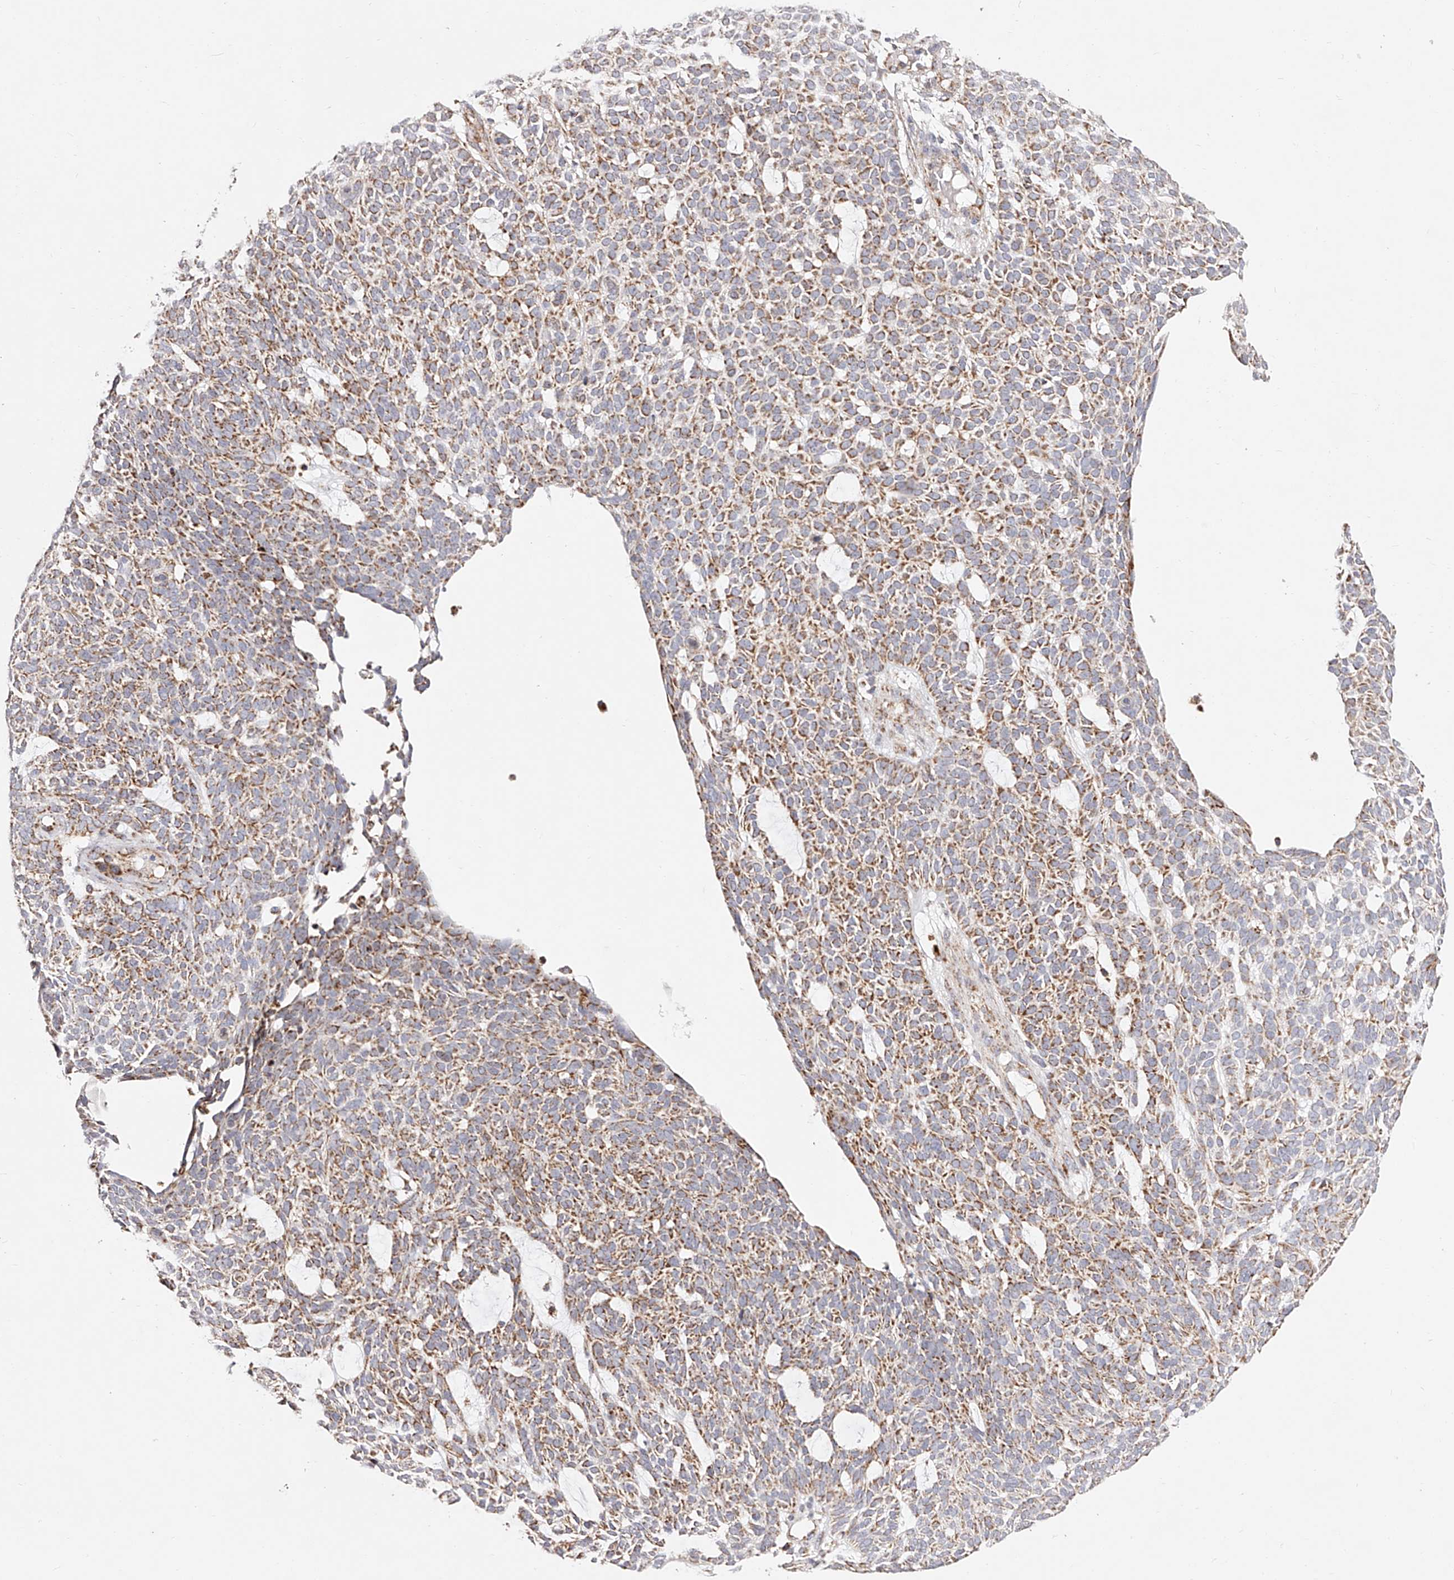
{"staining": {"intensity": "moderate", "quantity": "25%-75%", "location": "cytoplasmic/membranous"}, "tissue": "skin cancer", "cell_type": "Tumor cells", "image_type": "cancer", "snomed": [{"axis": "morphology", "description": "Squamous cell carcinoma, NOS"}, {"axis": "topography", "description": "Skin"}], "caption": "The micrograph reveals staining of squamous cell carcinoma (skin), revealing moderate cytoplasmic/membranous protein positivity (brown color) within tumor cells.", "gene": "NDUFV3", "patient": {"sex": "female", "age": 90}}